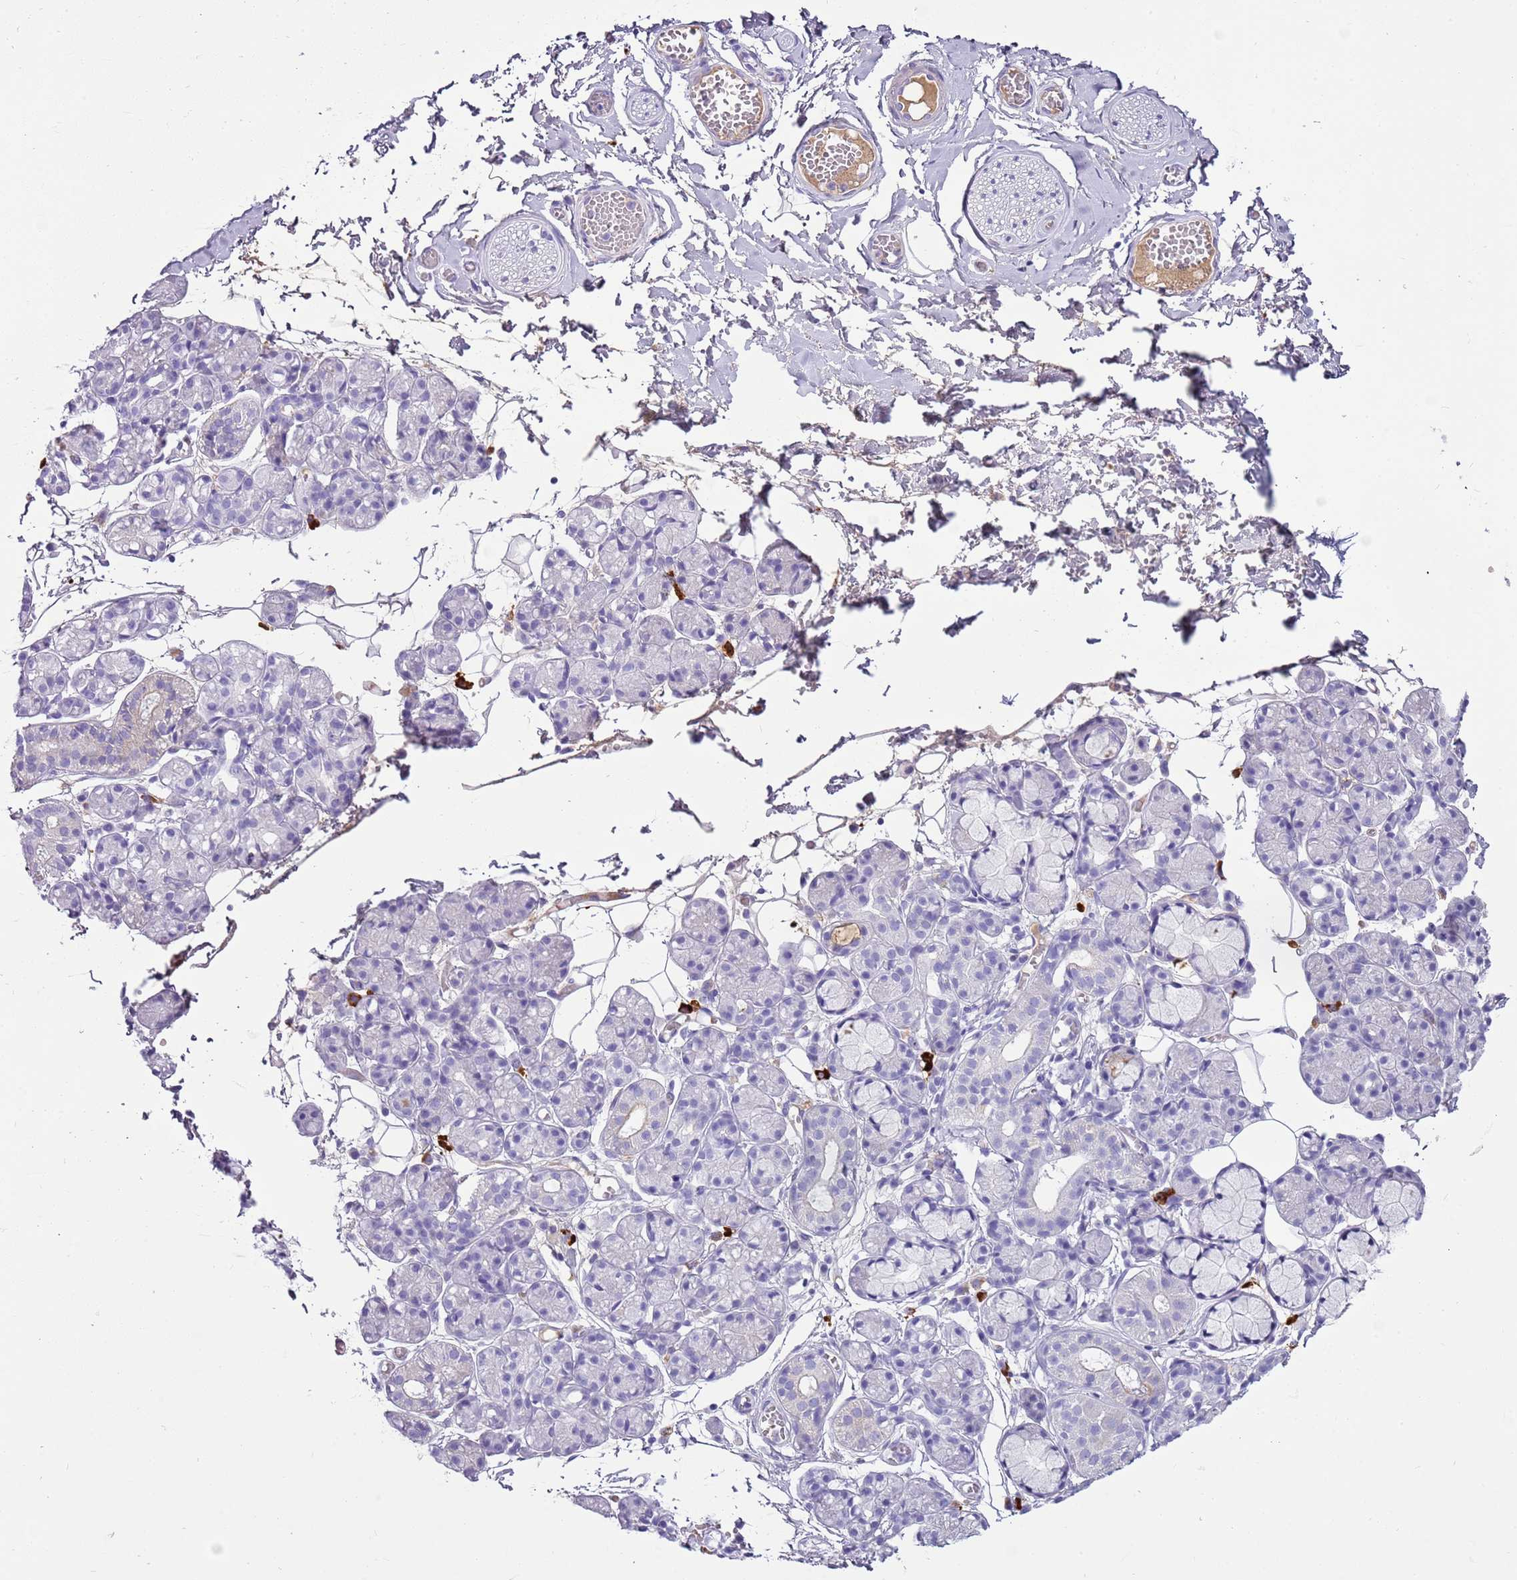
{"staining": {"intensity": "negative", "quantity": "none", "location": "none"}, "tissue": "salivary gland", "cell_type": "Glandular cells", "image_type": "normal", "snomed": [{"axis": "morphology", "description": "Normal tissue, NOS"}, {"axis": "topography", "description": "Salivary gland"}], "caption": "This is an IHC photomicrograph of benign human salivary gland. There is no expression in glandular cells.", "gene": "IGKV3", "patient": {"sex": "male", "age": 63}}